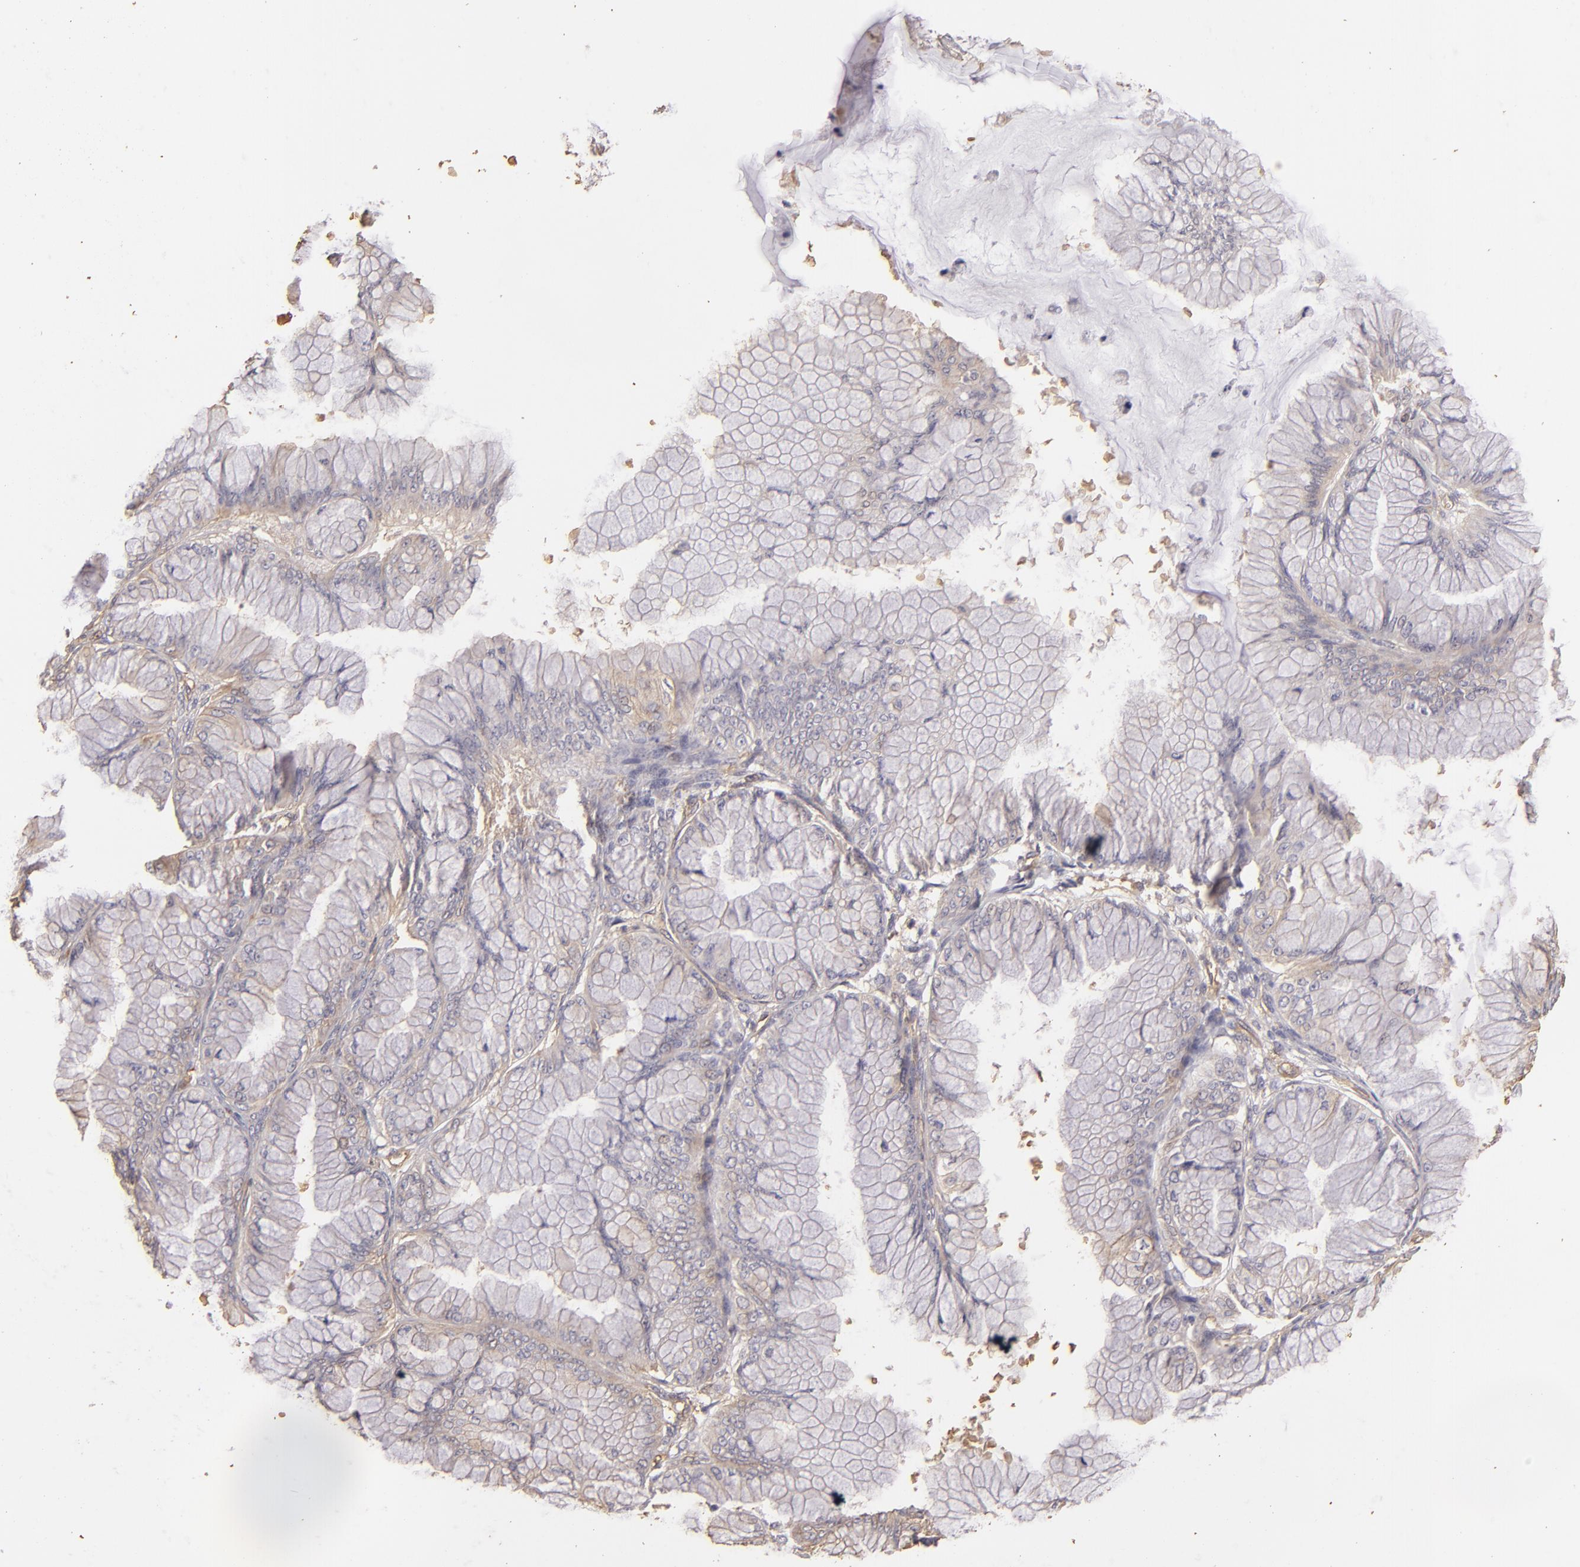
{"staining": {"intensity": "negative", "quantity": "none", "location": "none"}, "tissue": "ovarian cancer", "cell_type": "Tumor cells", "image_type": "cancer", "snomed": [{"axis": "morphology", "description": "Cystadenocarcinoma, mucinous, NOS"}, {"axis": "topography", "description": "Ovary"}], "caption": "A micrograph of ovarian cancer stained for a protein shows no brown staining in tumor cells.", "gene": "HSPB6", "patient": {"sex": "female", "age": 63}}